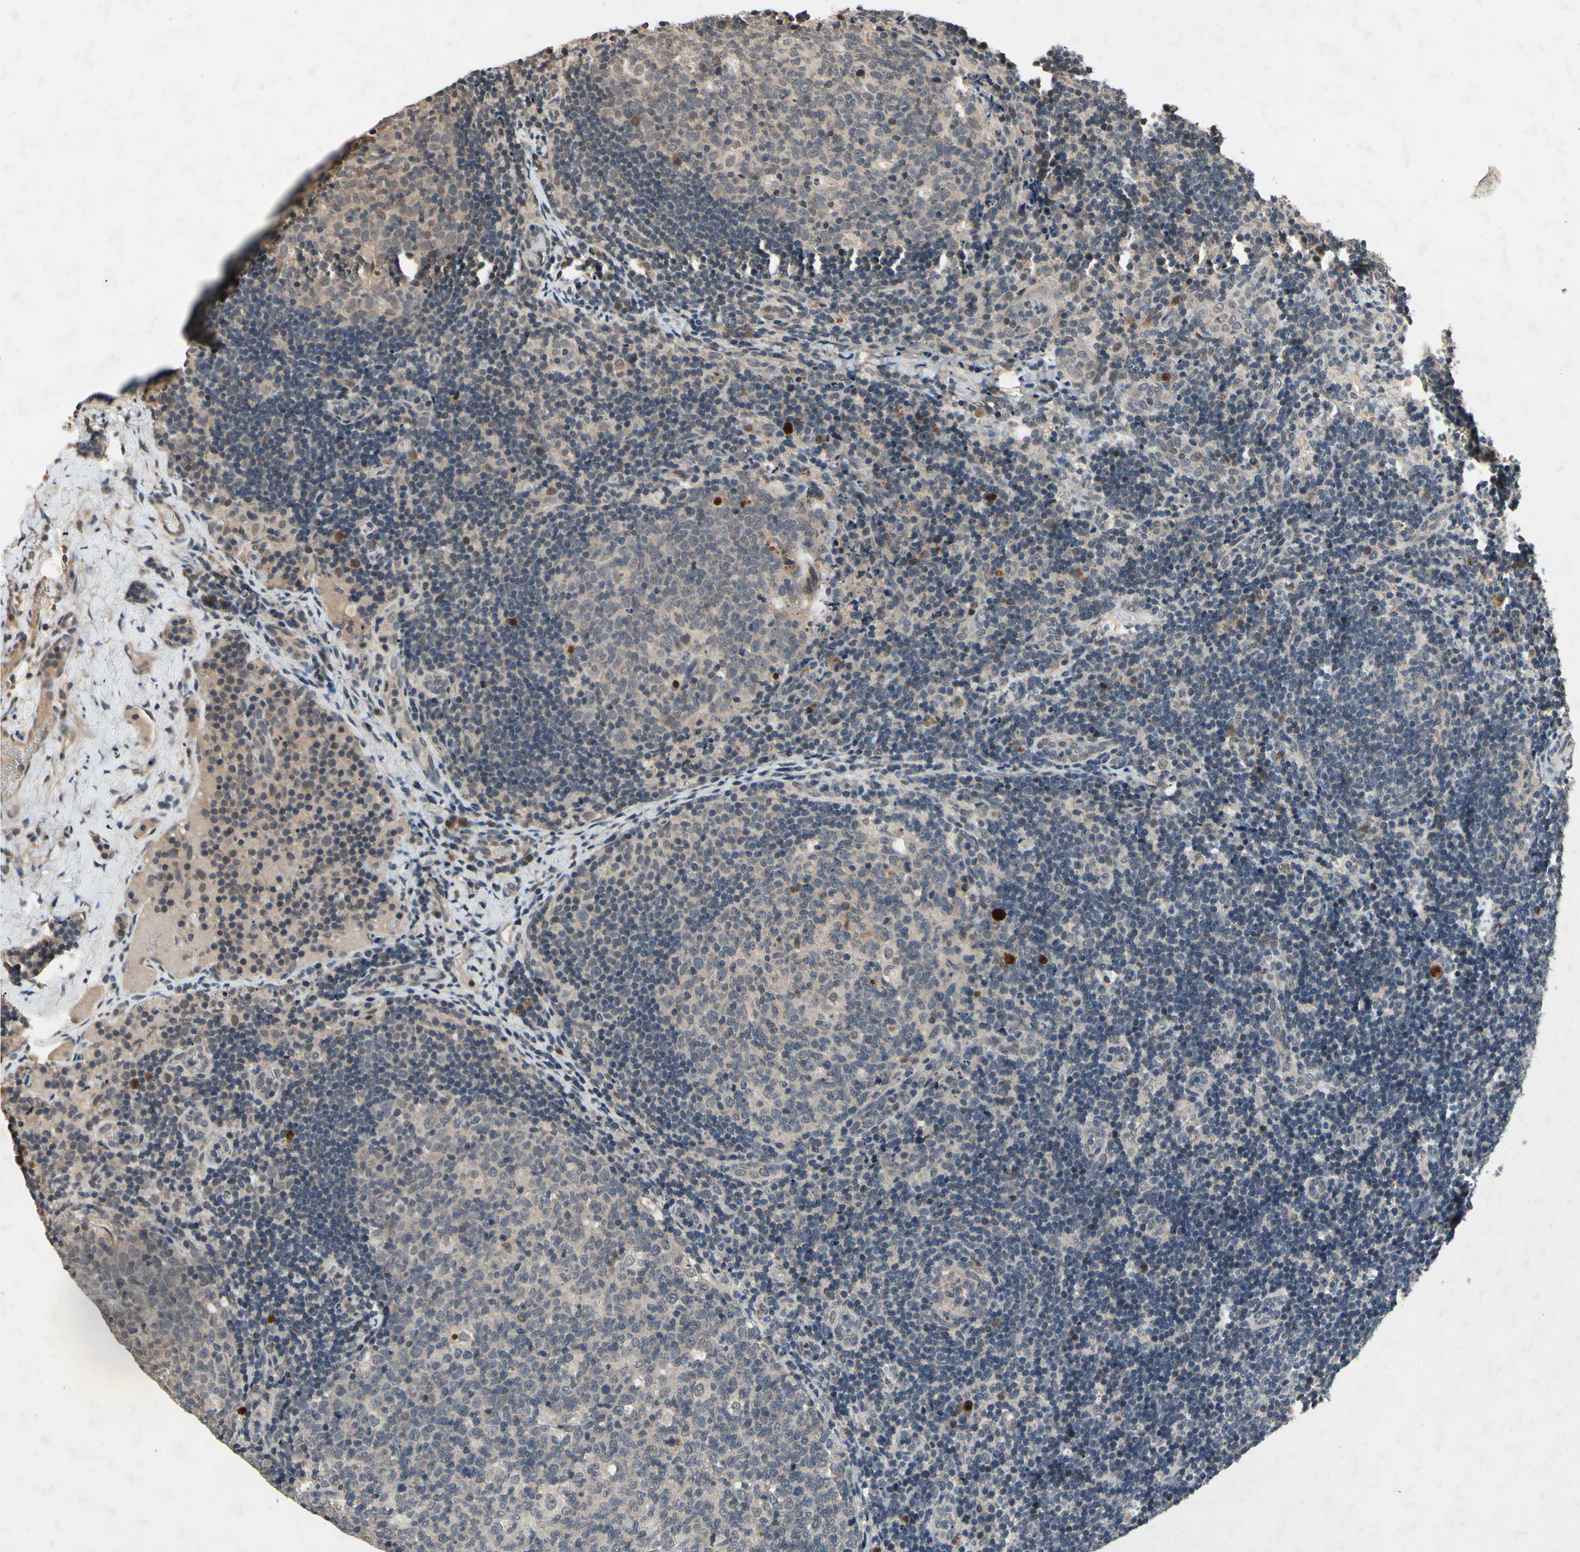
{"staining": {"intensity": "weak", "quantity": ">75%", "location": "cytoplasmic/membranous"}, "tissue": "lymph node", "cell_type": "Germinal center cells", "image_type": "normal", "snomed": [{"axis": "morphology", "description": "Normal tissue, NOS"}, {"axis": "topography", "description": "Lymph node"}], "caption": "DAB (3,3'-diaminobenzidine) immunohistochemical staining of benign human lymph node shows weak cytoplasmic/membranous protein positivity in about >75% of germinal center cells.", "gene": "DPY19L3", "patient": {"sex": "female", "age": 14}}